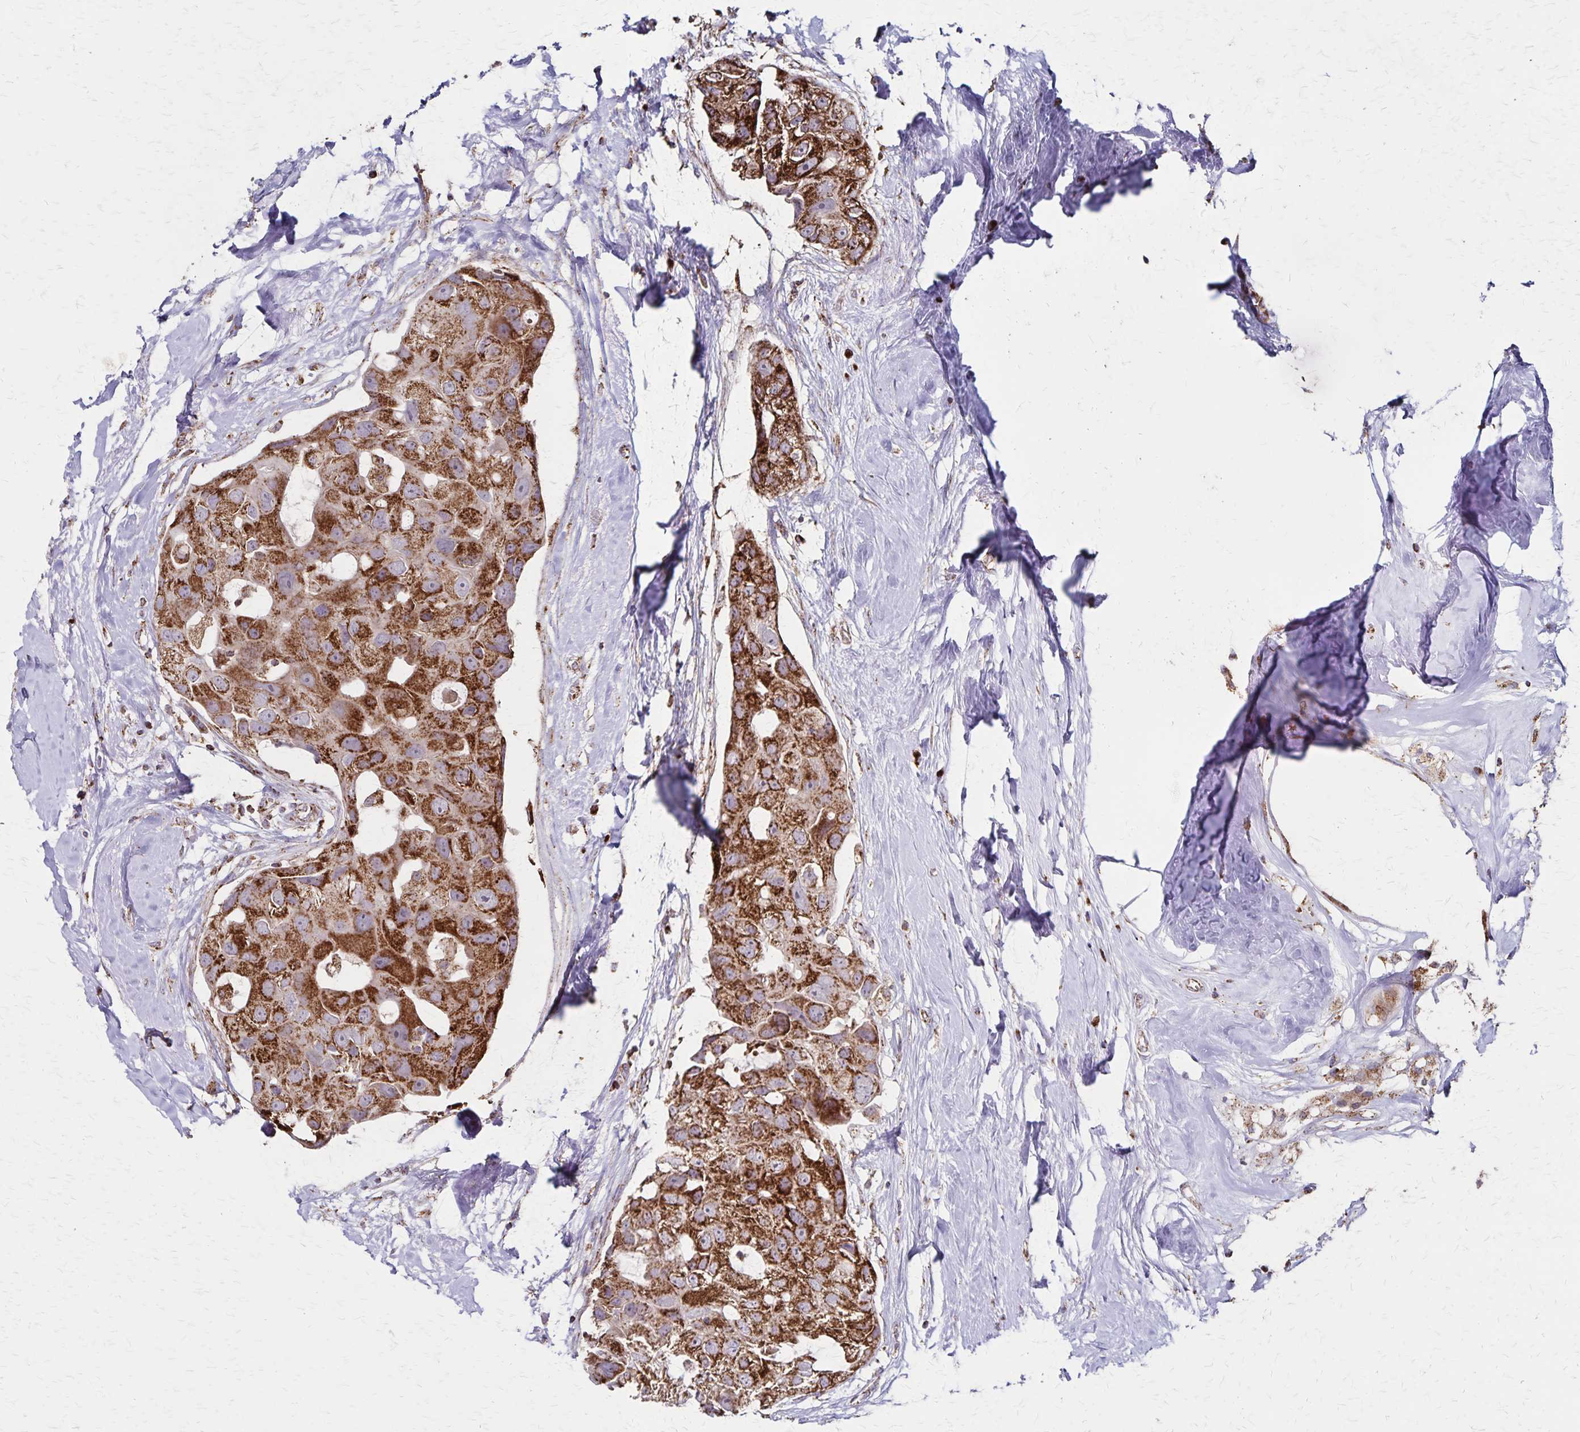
{"staining": {"intensity": "strong", "quantity": ">75%", "location": "cytoplasmic/membranous"}, "tissue": "breast cancer", "cell_type": "Tumor cells", "image_type": "cancer", "snomed": [{"axis": "morphology", "description": "Duct carcinoma"}, {"axis": "topography", "description": "Breast"}], "caption": "An IHC photomicrograph of tumor tissue is shown. Protein staining in brown shows strong cytoplasmic/membranous positivity in breast cancer (invasive ductal carcinoma) within tumor cells.", "gene": "NFS1", "patient": {"sex": "female", "age": 43}}